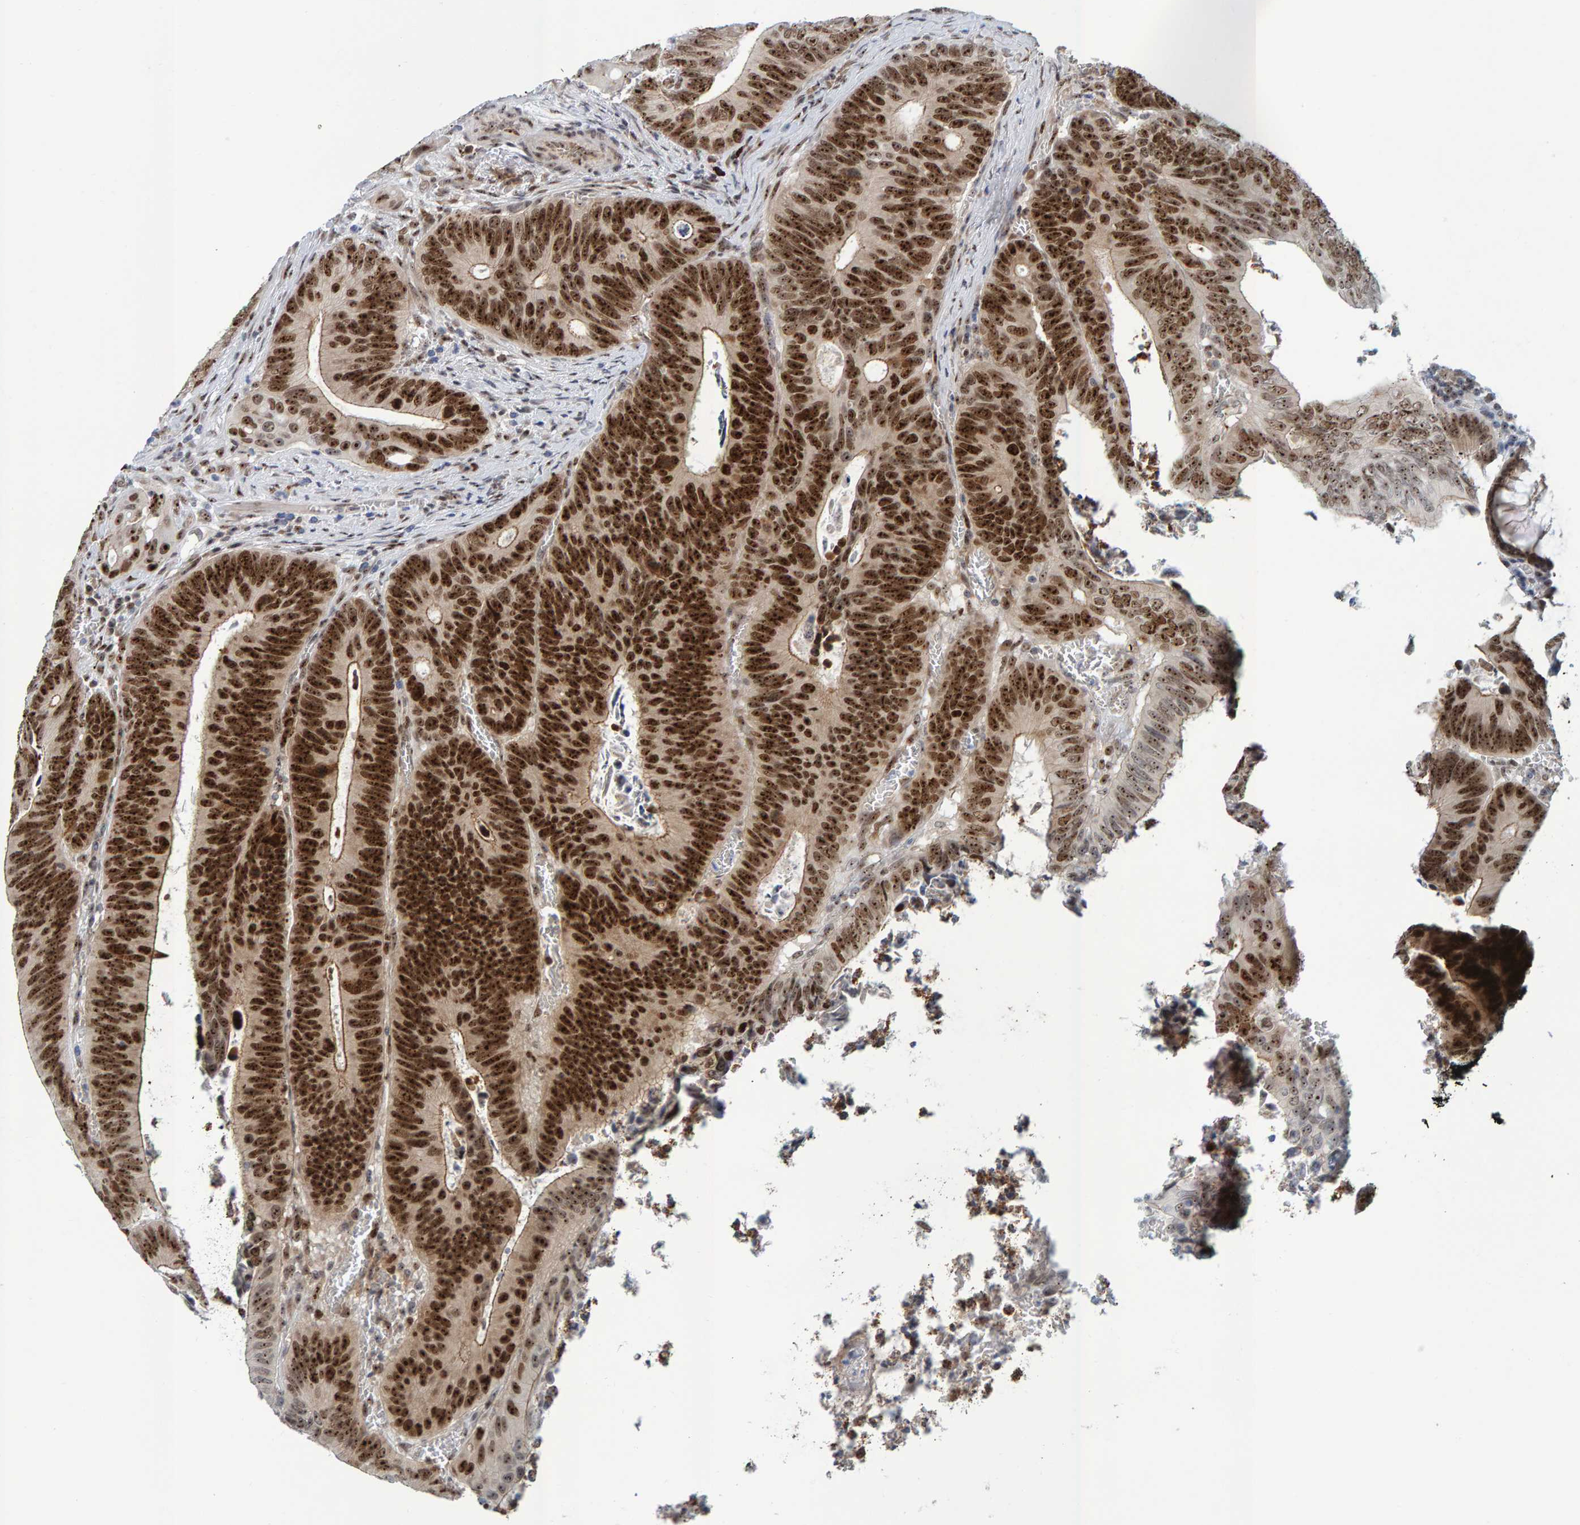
{"staining": {"intensity": "strong", "quantity": ">75%", "location": "nuclear"}, "tissue": "colorectal cancer", "cell_type": "Tumor cells", "image_type": "cancer", "snomed": [{"axis": "morphology", "description": "Inflammation, NOS"}, {"axis": "morphology", "description": "Adenocarcinoma, NOS"}, {"axis": "topography", "description": "Colon"}], "caption": "IHC of human colorectal cancer shows high levels of strong nuclear expression in approximately >75% of tumor cells.", "gene": "POLR1E", "patient": {"sex": "male", "age": 72}}